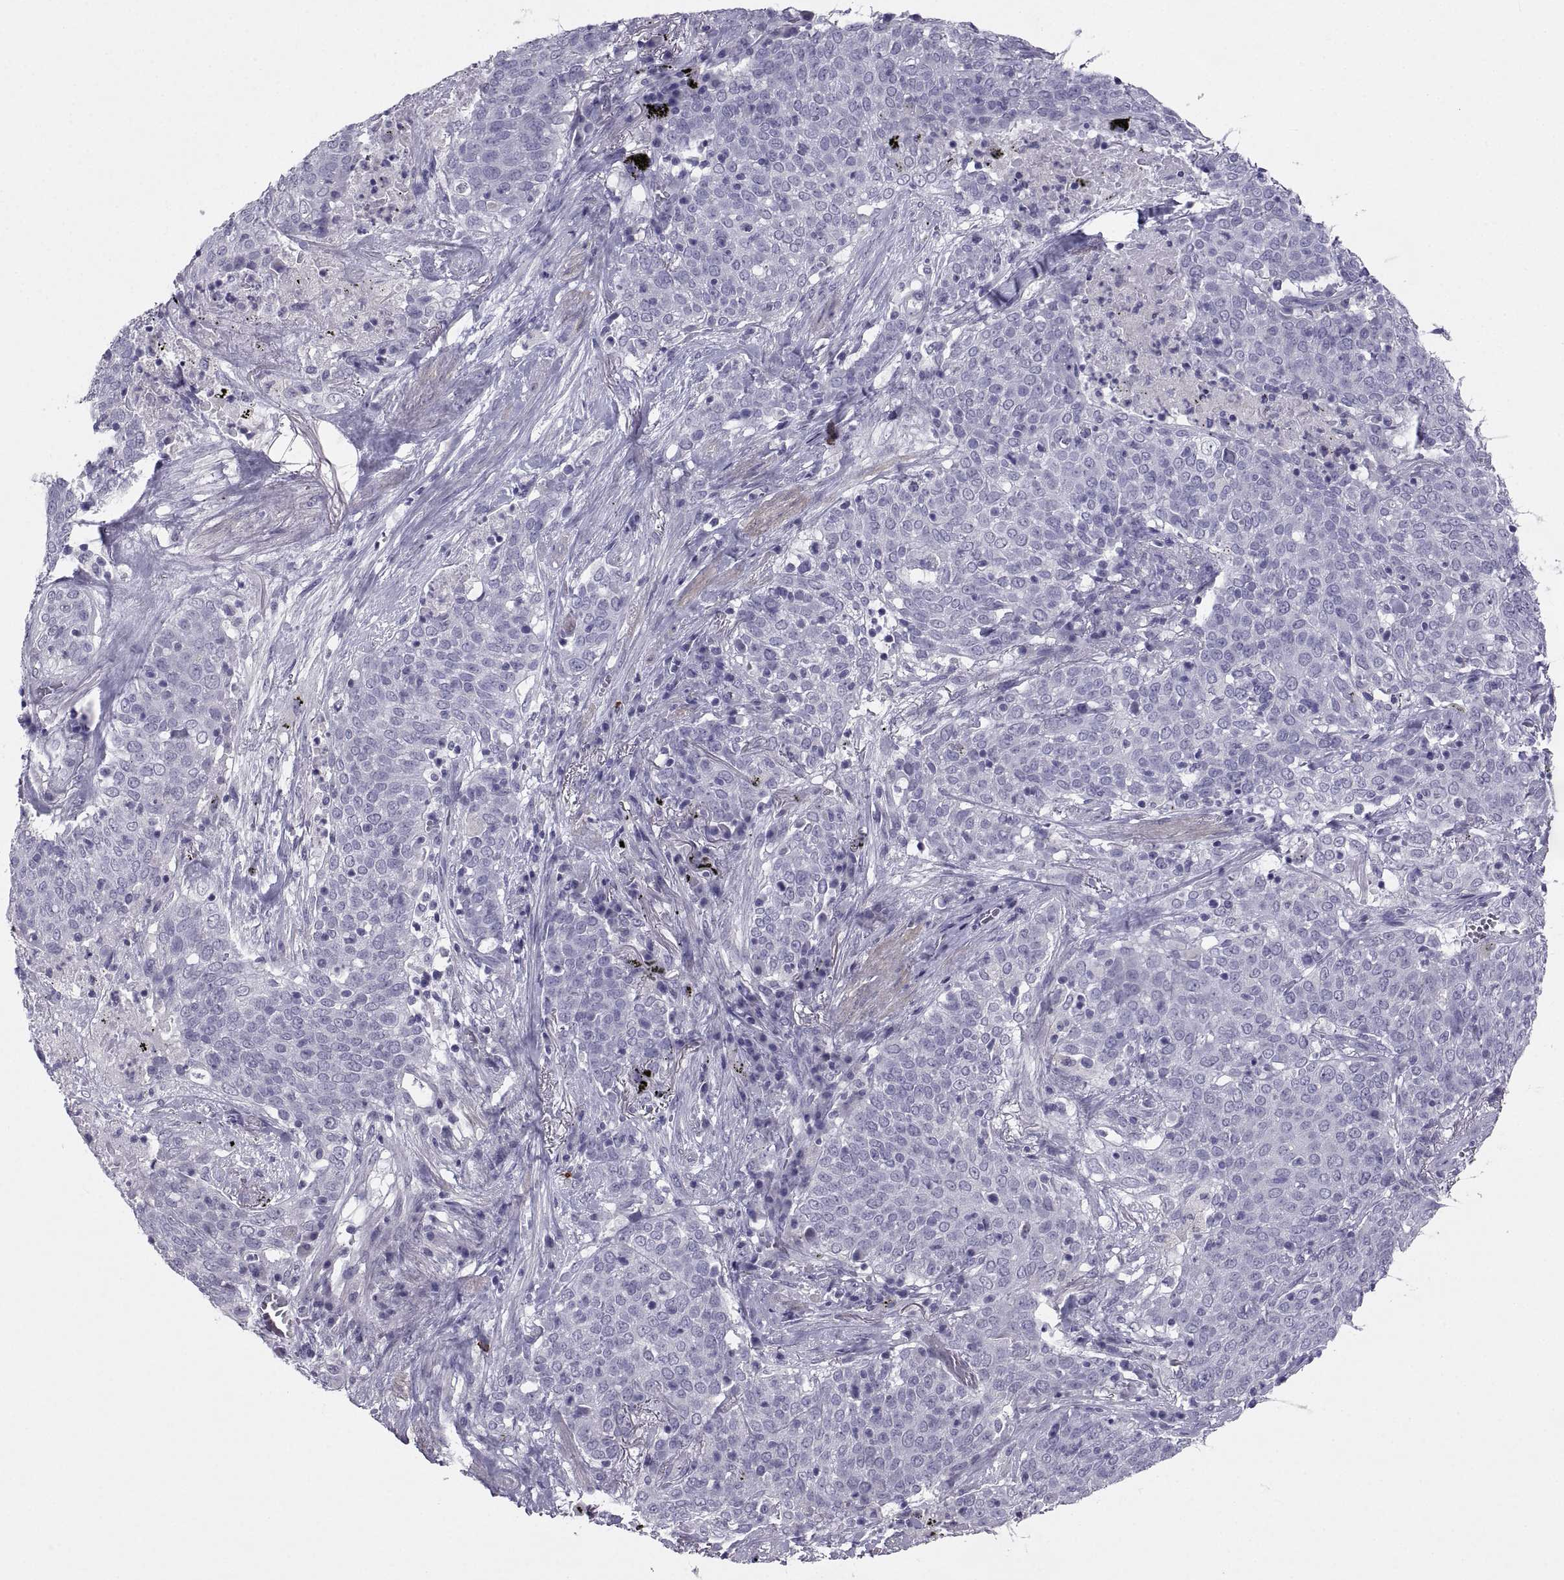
{"staining": {"intensity": "negative", "quantity": "none", "location": "none"}, "tissue": "lung cancer", "cell_type": "Tumor cells", "image_type": "cancer", "snomed": [{"axis": "morphology", "description": "Squamous cell carcinoma, NOS"}, {"axis": "topography", "description": "Lung"}], "caption": "Squamous cell carcinoma (lung) stained for a protein using IHC demonstrates no positivity tumor cells.", "gene": "IGSF1", "patient": {"sex": "male", "age": 82}}